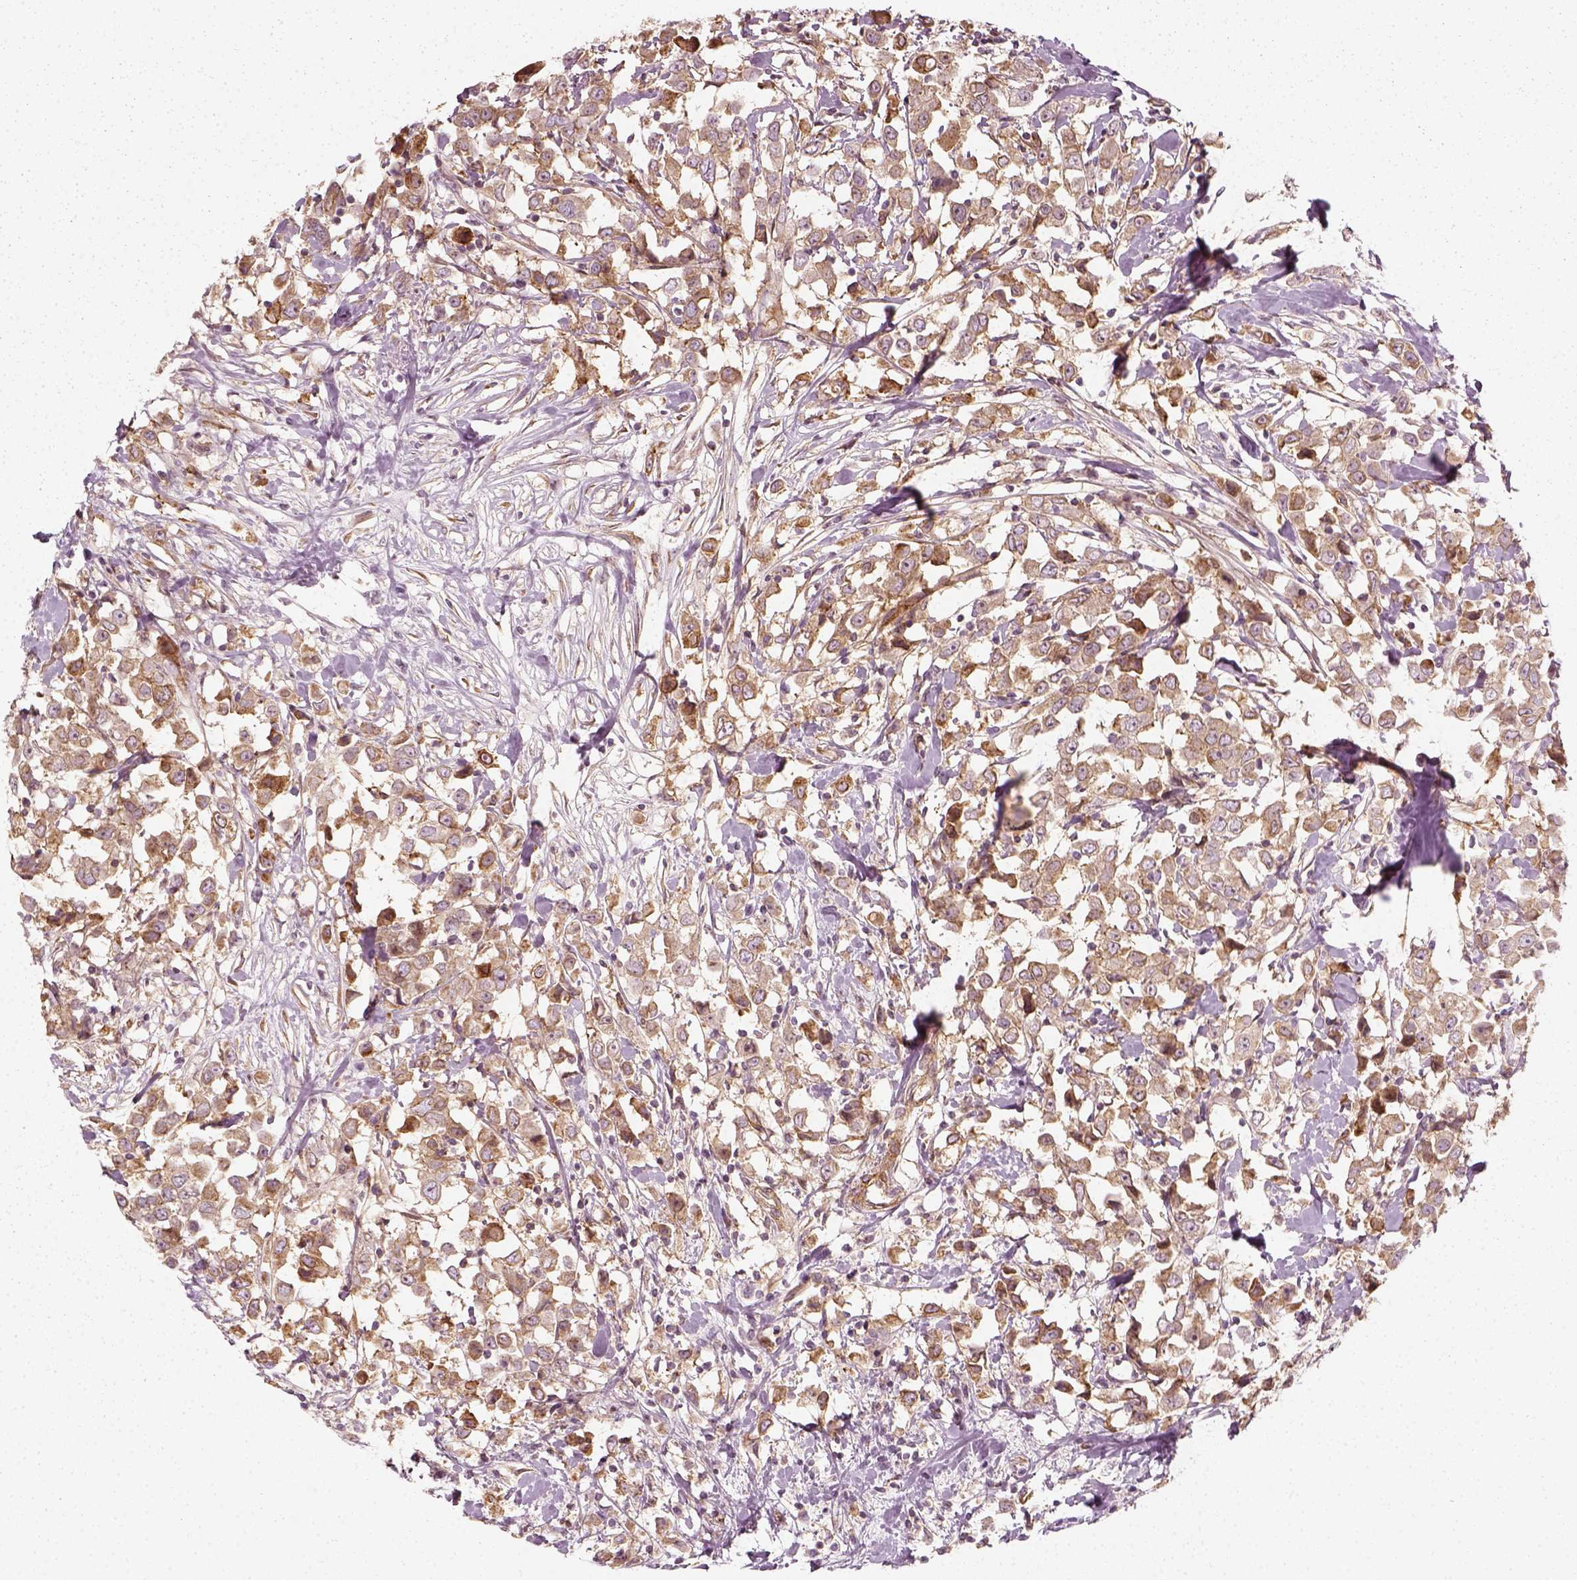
{"staining": {"intensity": "moderate", "quantity": ">75%", "location": "cytoplasmic/membranous"}, "tissue": "breast cancer", "cell_type": "Tumor cells", "image_type": "cancer", "snomed": [{"axis": "morphology", "description": "Duct carcinoma"}, {"axis": "topography", "description": "Breast"}], "caption": "The micrograph exhibits staining of breast cancer, revealing moderate cytoplasmic/membranous protein positivity (brown color) within tumor cells.", "gene": "NPTN", "patient": {"sex": "female", "age": 61}}